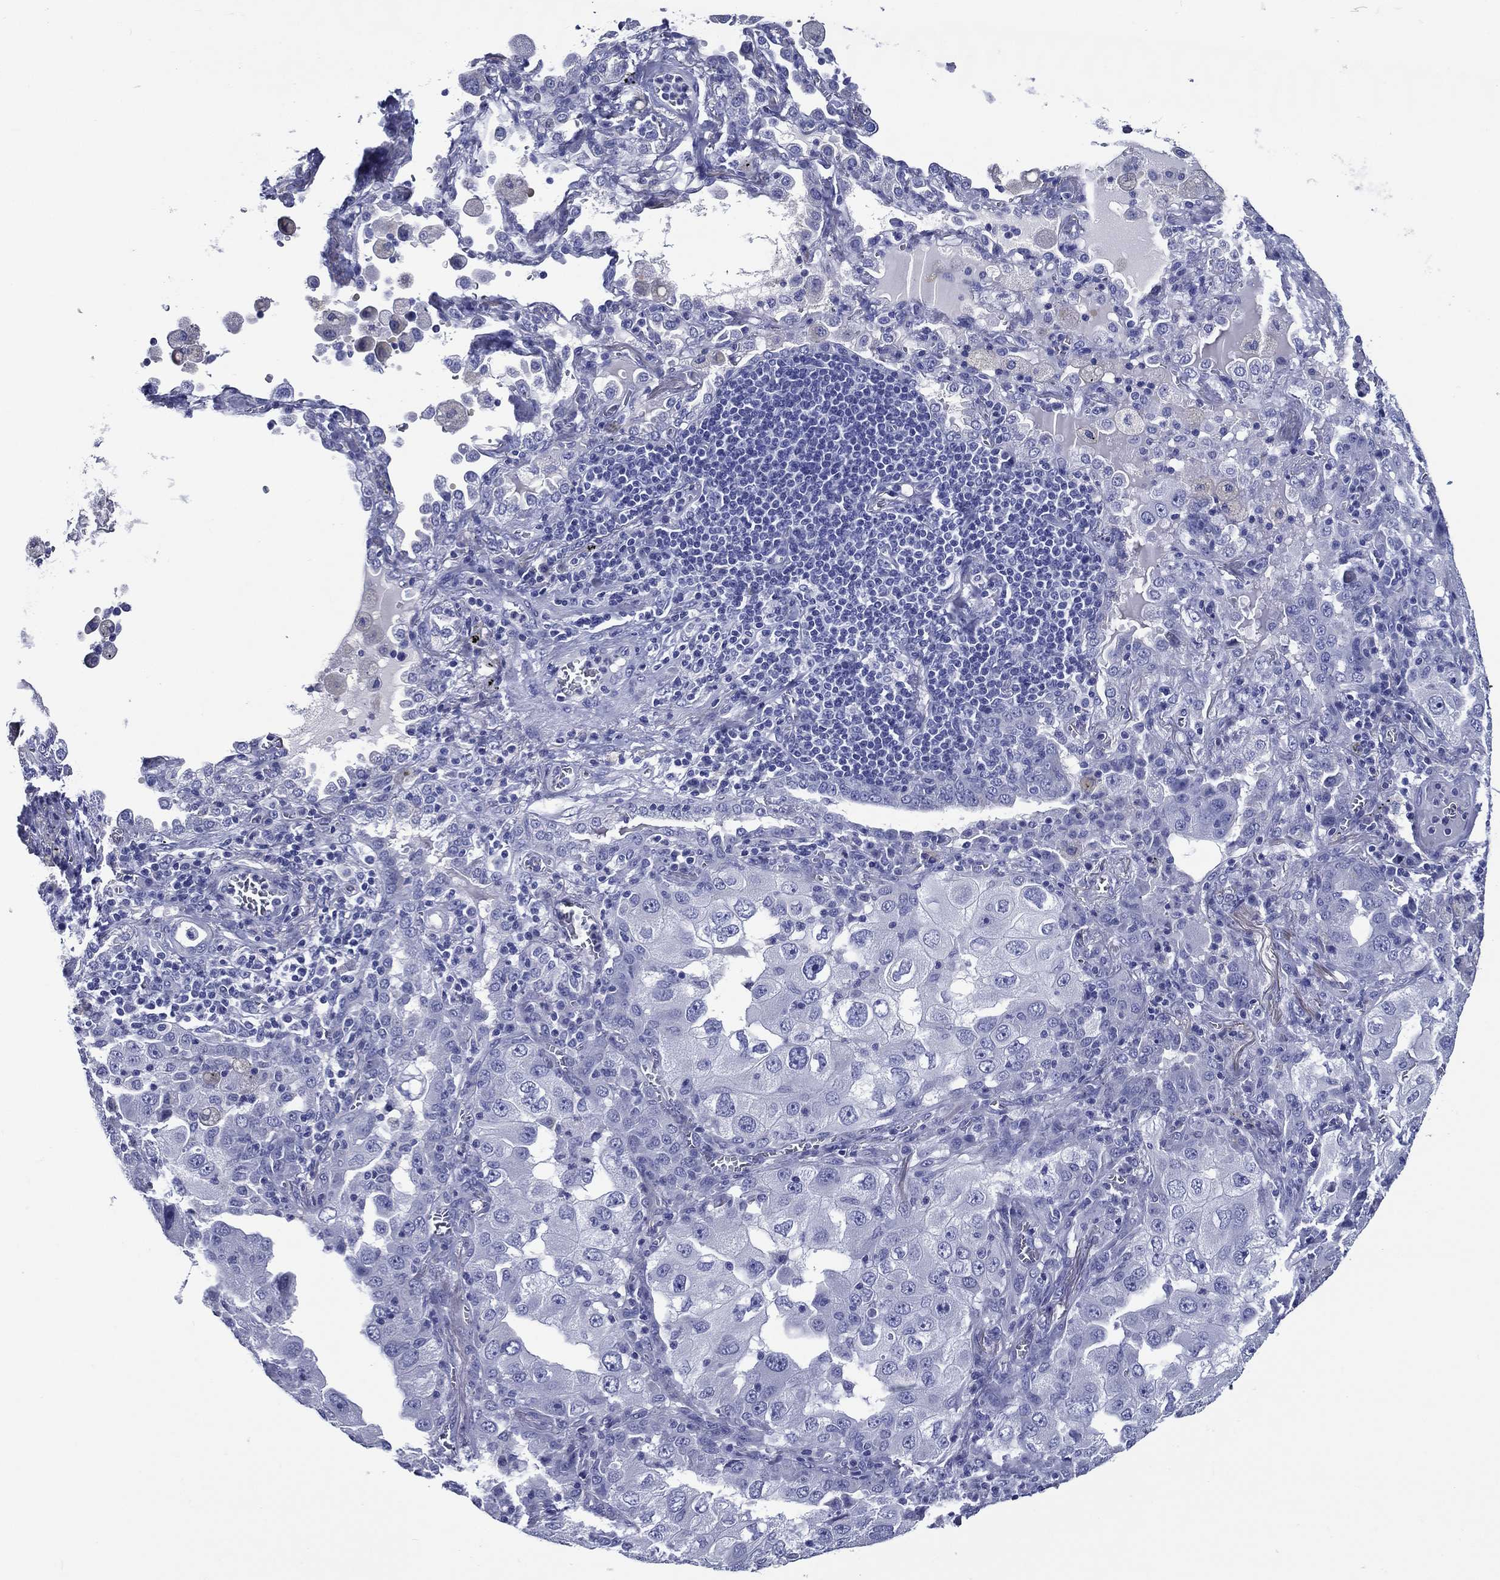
{"staining": {"intensity": "negative", "quantity": "none", "location": "none"}, "tissue": "lung cancer", "cell_type": "Tumor cells", "image_type": "cancer", "snomed": [{"axis": "morphology", "description": "Adenocarcinoma, NOS"}, {"axis": "topography", "description": "Lung"}], "caption": "DAB immunohistochemical staining of human lung cancer shows no significant positivity in tumor cells.", "gene": "ACE2", "patient": {"sex": "female", "age": 61}}